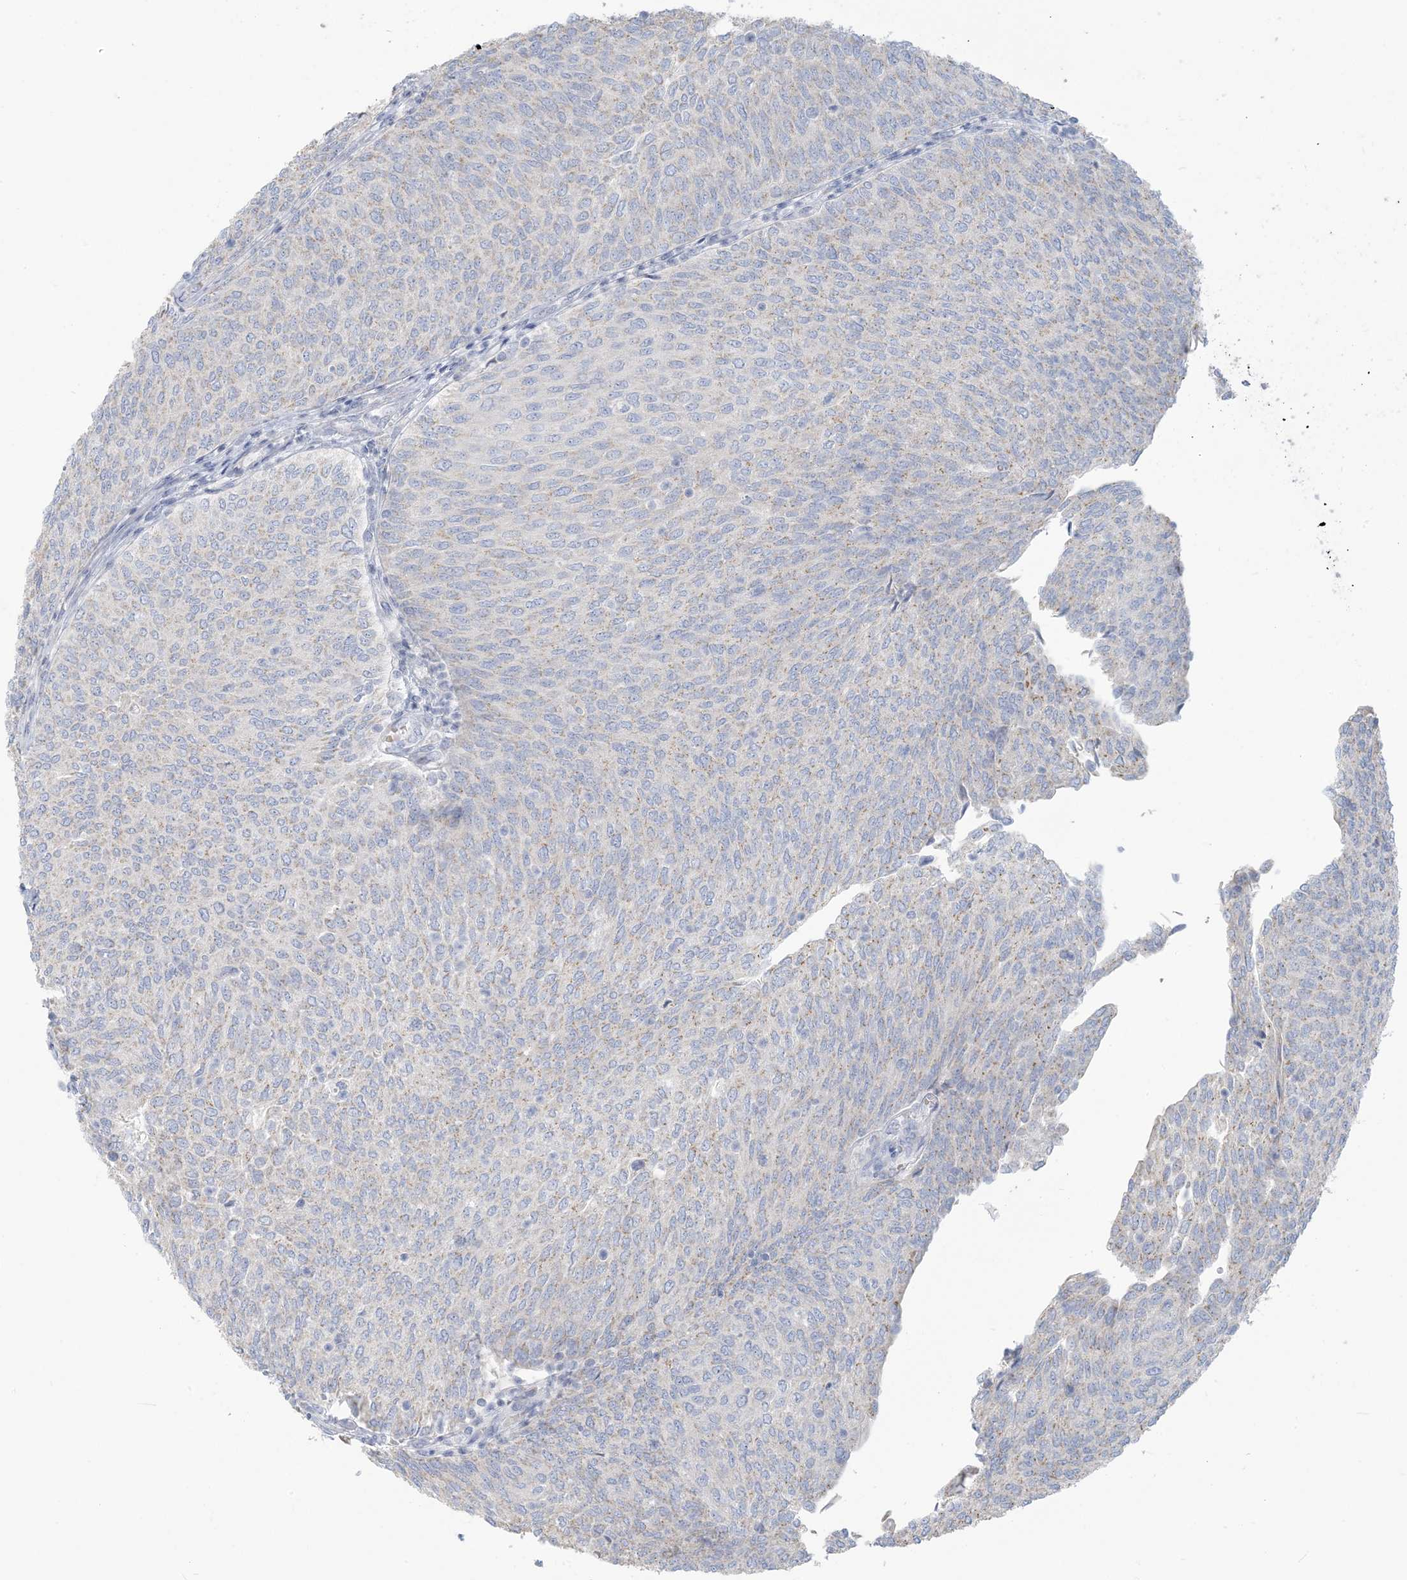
{"staining": {"intensity": "weak", "quantity": "<25%", "location": "cytoplasmic/membranous"}, "tissue": "urothelial cancer", "cell_type": "Tumor cells", "image_type": "cancer", "snomed": [{"axis": "morphology", "description": "Urothelial carcinoma, Low grade"}, {"axis": "topography", "description": "Urinary bladder"}], "caption": "Tumor cells are negative for protein expression in human urothelial cancer.", "gene": "SCML1", "patient": {"sex": "female", "age": 79}}